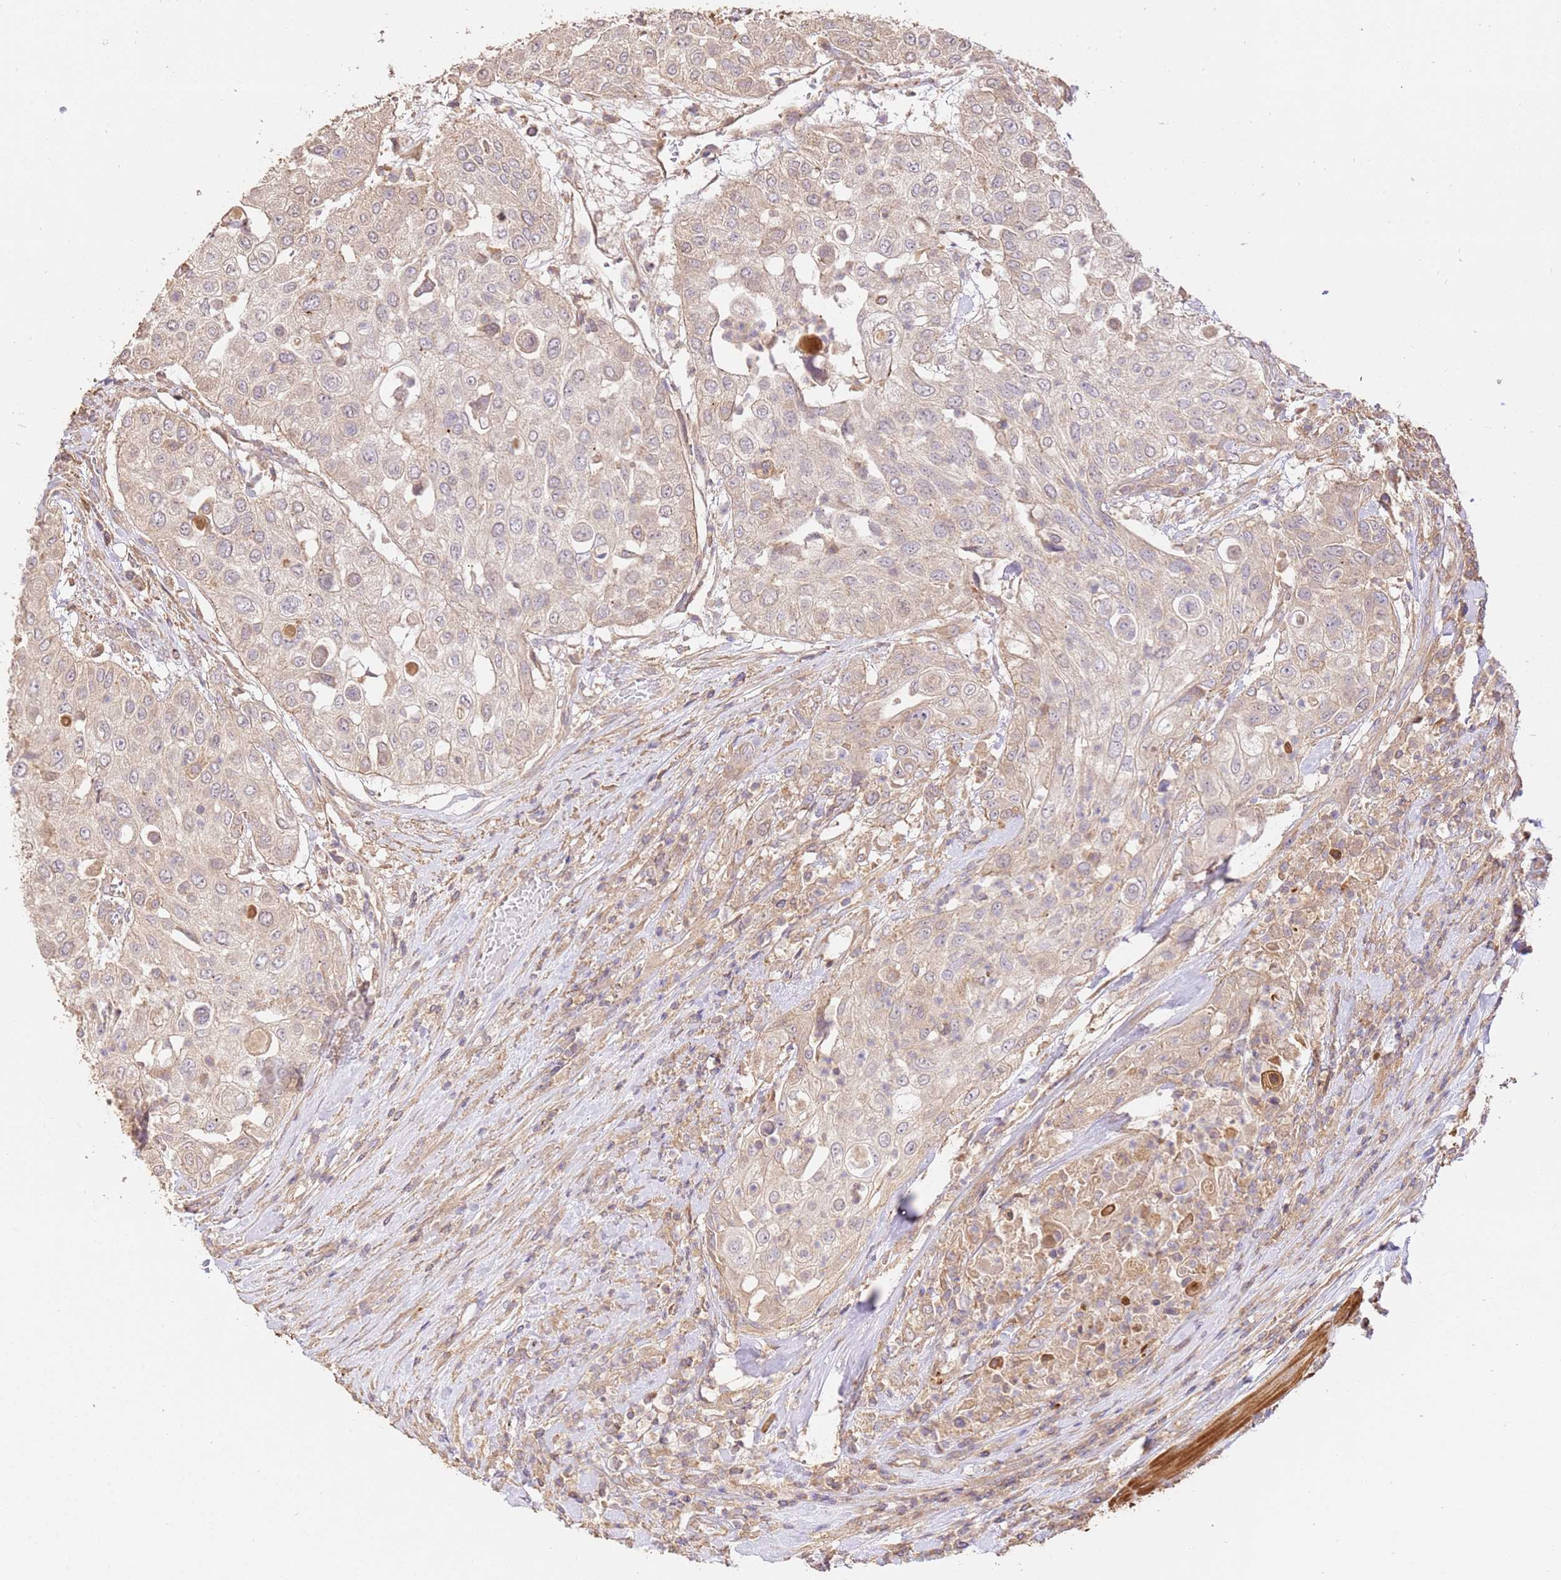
{"staining": {"intensity": "negative", "quantity": "none", "location": "none"}, "tissue": "urothelial cancer", "cell_type": "Tumor cells", "image_type": "cancer", "snomed": [{"axis": "morphology", "description": "Urothelial carcinoma, High grade"}, {"axis": "topography", "description": "Urinary bladder"}], "caption": "High power microscopy photomicrograph of an IHC micrograph of urothelial cancer, revealing no significant positivity in tumor cells.", "gene": "CEP55", "patient": {"sex": "female", "age": 79}}